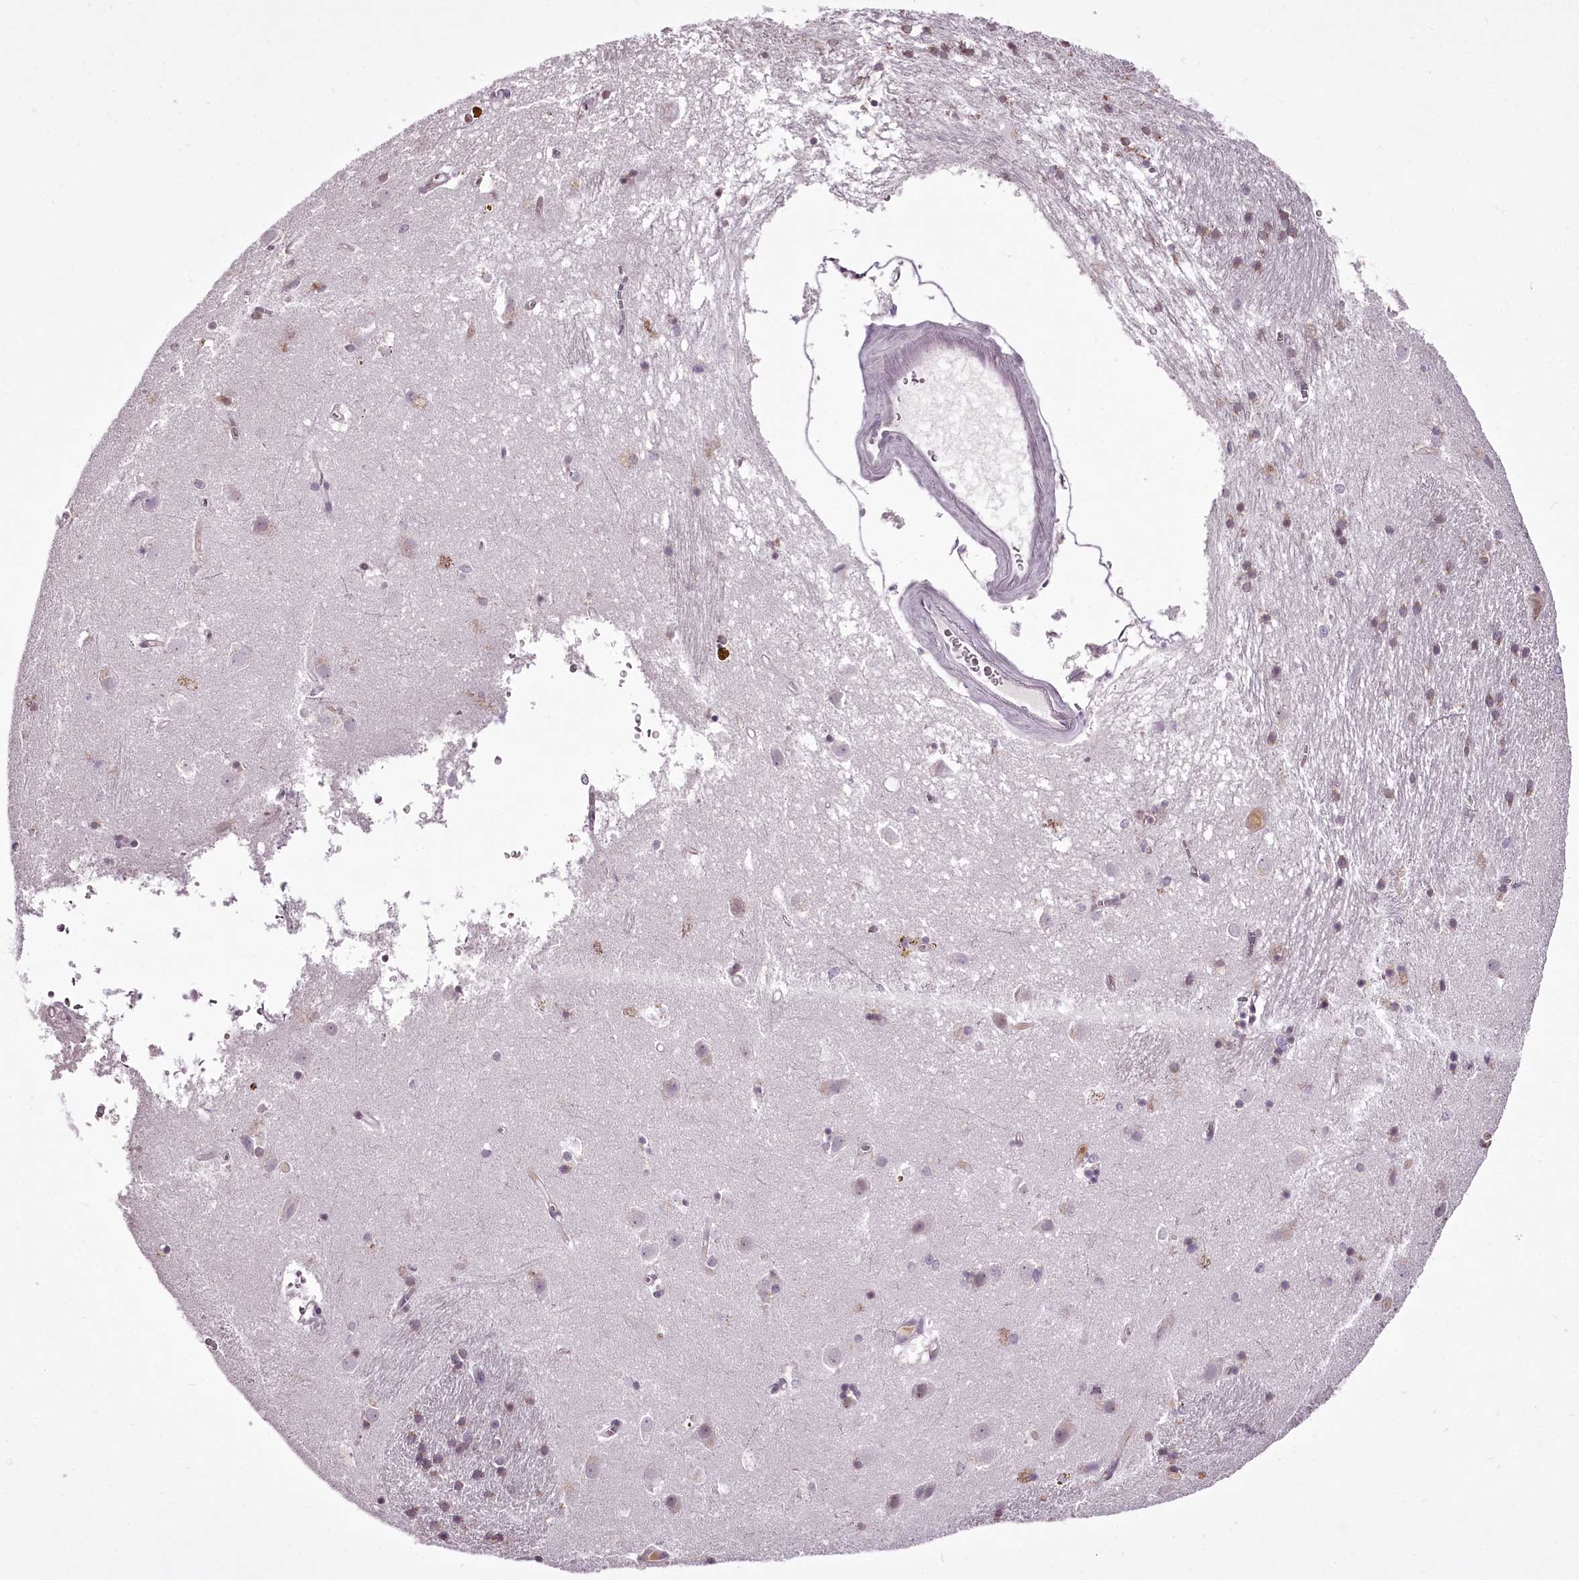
{"staining": {"intensity": "weak", "quantity": "25%-75%", "location": "cytoplasmic/membranous,nuclear"}, "tissue": "caudate", "cell_type": "Glial cells", "image_type": "normal", "snomed": [{"axis": "morphology", "description": "Normal tissue, NOS"}, {"axis": "topography", "description": "Lateral ventricle wall"}], "caption": "This histopathology image shows benign caudate stained with immunohistochemistry to label a protein in brown. The cytoplasmic/membranous,nuclear of glial cells show weak positivity for the protein. Nuclei are counter-stained blue.", "gene": "C1orf56", "patient": {"sex": "male", "age": 70}}